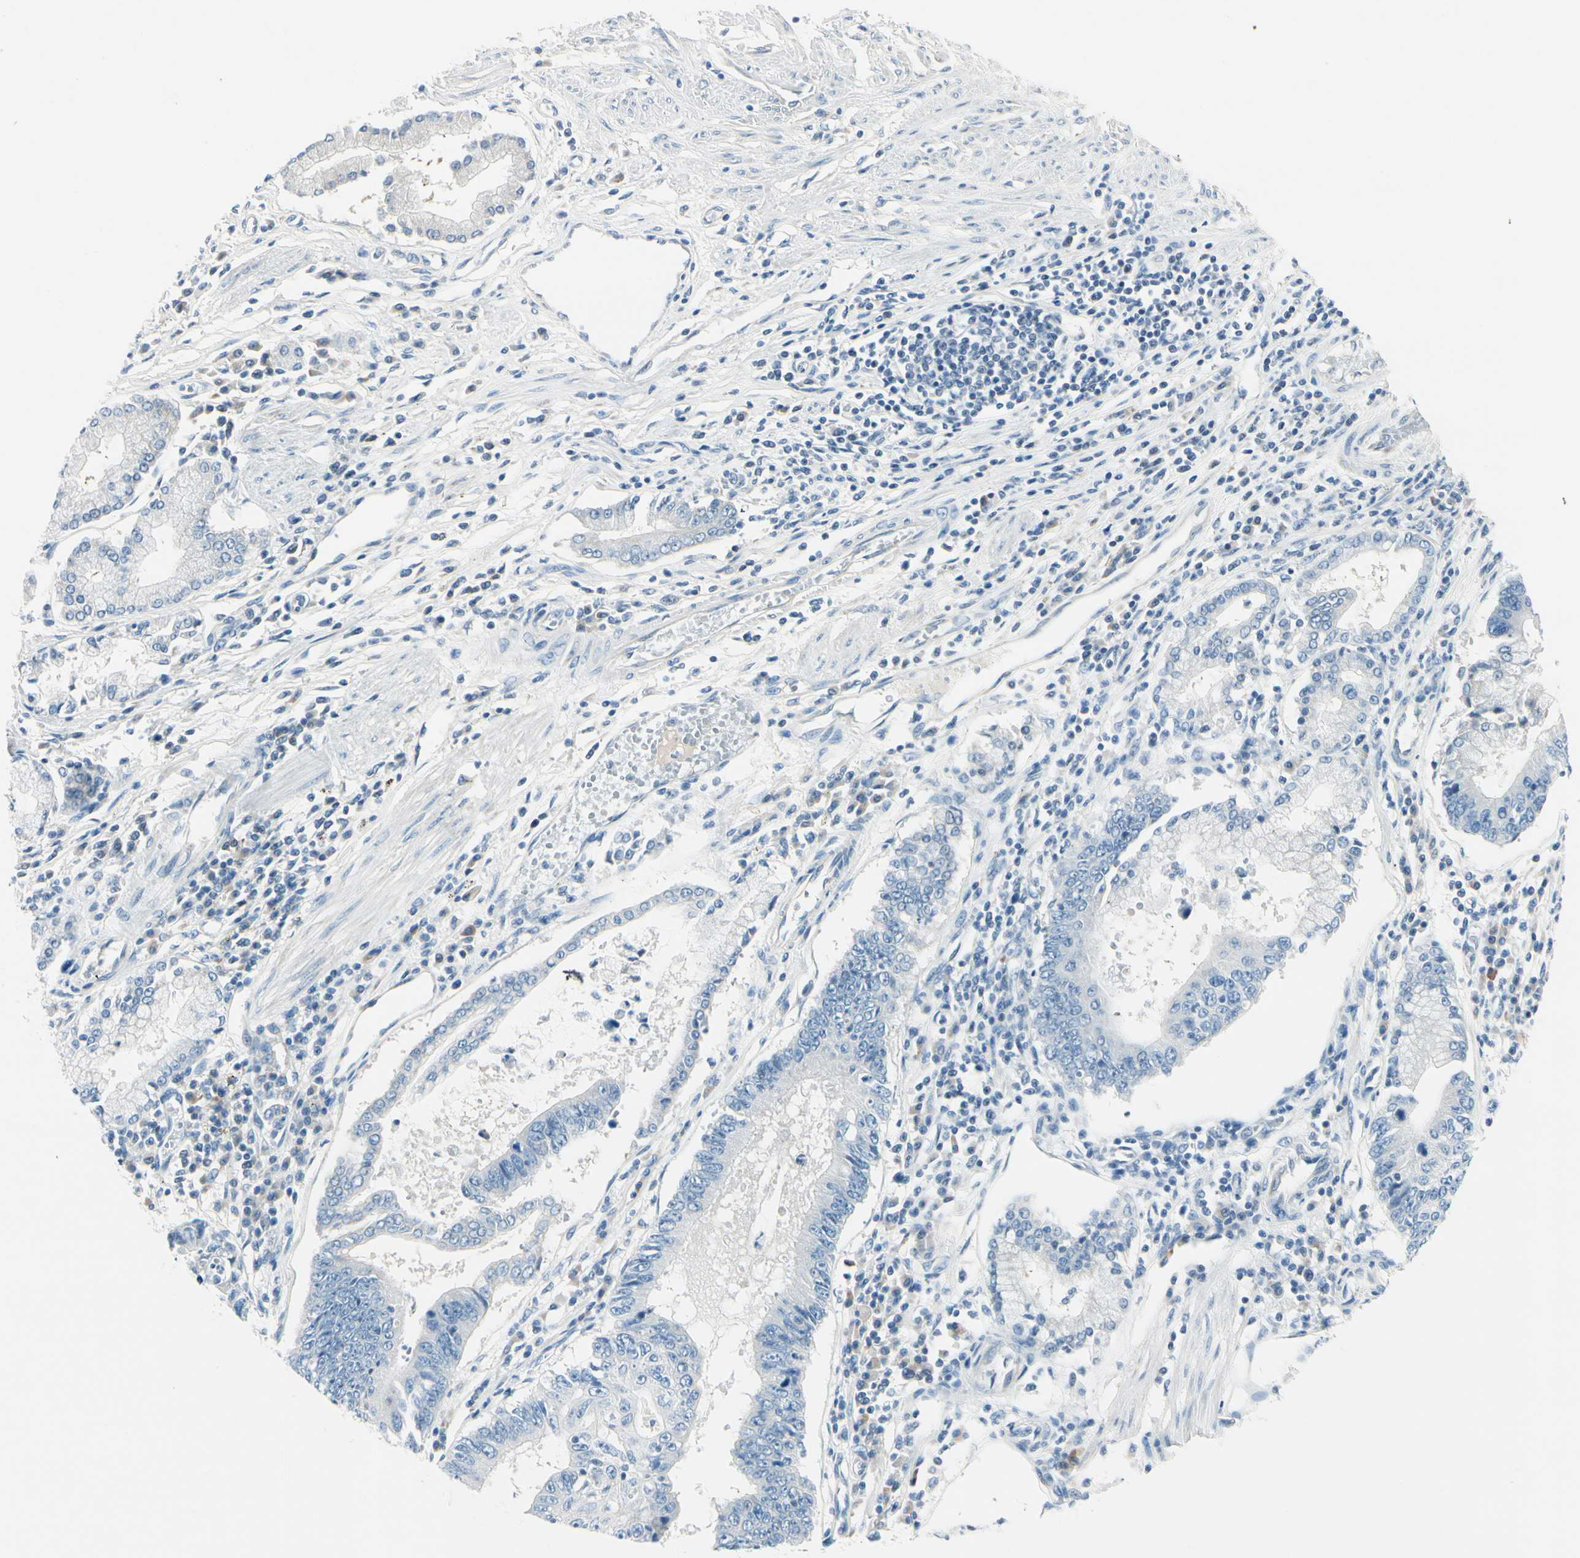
{"staining": {"intensity": "negative", "quantity": "none", "location": "none"}, "tissue": "stomach cancer", "cell_type": "Tumor cells", "image_type": "cancer", "snomed": [{"axis": "morphology", "description": "Adenocarcinoma, NOS"}, {"axis": "topography", "description": "Stomach"}], "caption": "A high-resolution histopathology image shows immunohistochemistry staining of stomach cancer, which demonstrates no significant staining in tumor cells.", "gene": "PEBP1", "patient": {"sex": "male", "age": 59}}